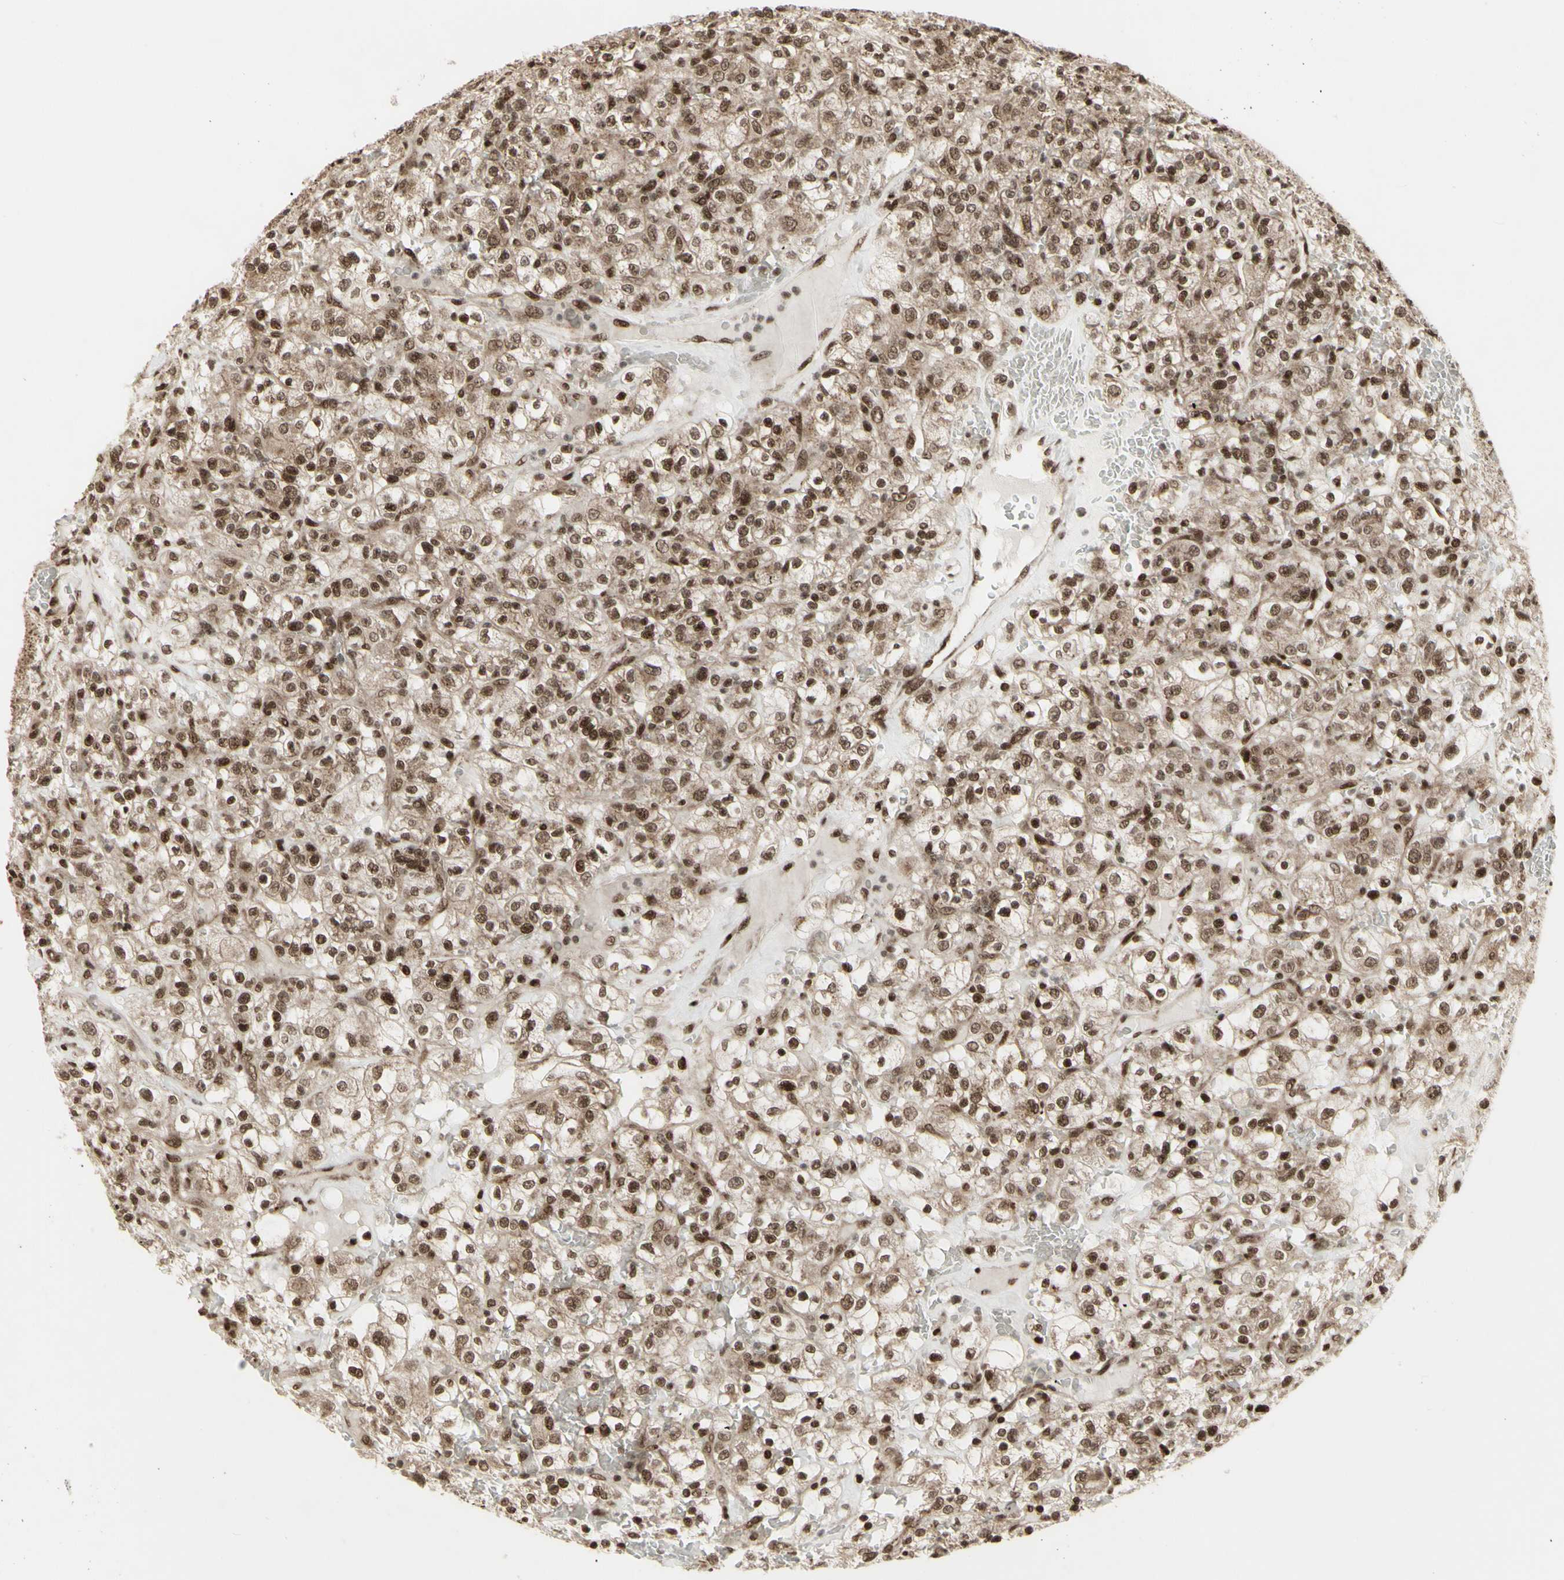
{"staining": {"intensity": "moderate", "quantity": ">75%", "location": "cytoplasmic/membranous,nuclear"}, "tissue": "renal cancer", "cell_type": "Tumor cells", "image_type": "cancer", "snomed": [{"axis": "morphology", "description": "Normal tissue, NOS"}, {"axis": "morphology", "description": "Adenocarcinoma, NOS"}, {"axis": "topography", "description": "Kidney"}], "caption": "Protein expression analysis of renal adenocarcinoma reveals moderate cytoplasmic/membranous and nuclear expression in about >75% of tumor cells. The staining was performed using DAB (3,3'-diaminobenzidine), with brown indicating positive protein expression. Nuclei are stained blue with hematoxylin.", "gene": "CBX1", "patient": {"sex": "female", "age": 72}}